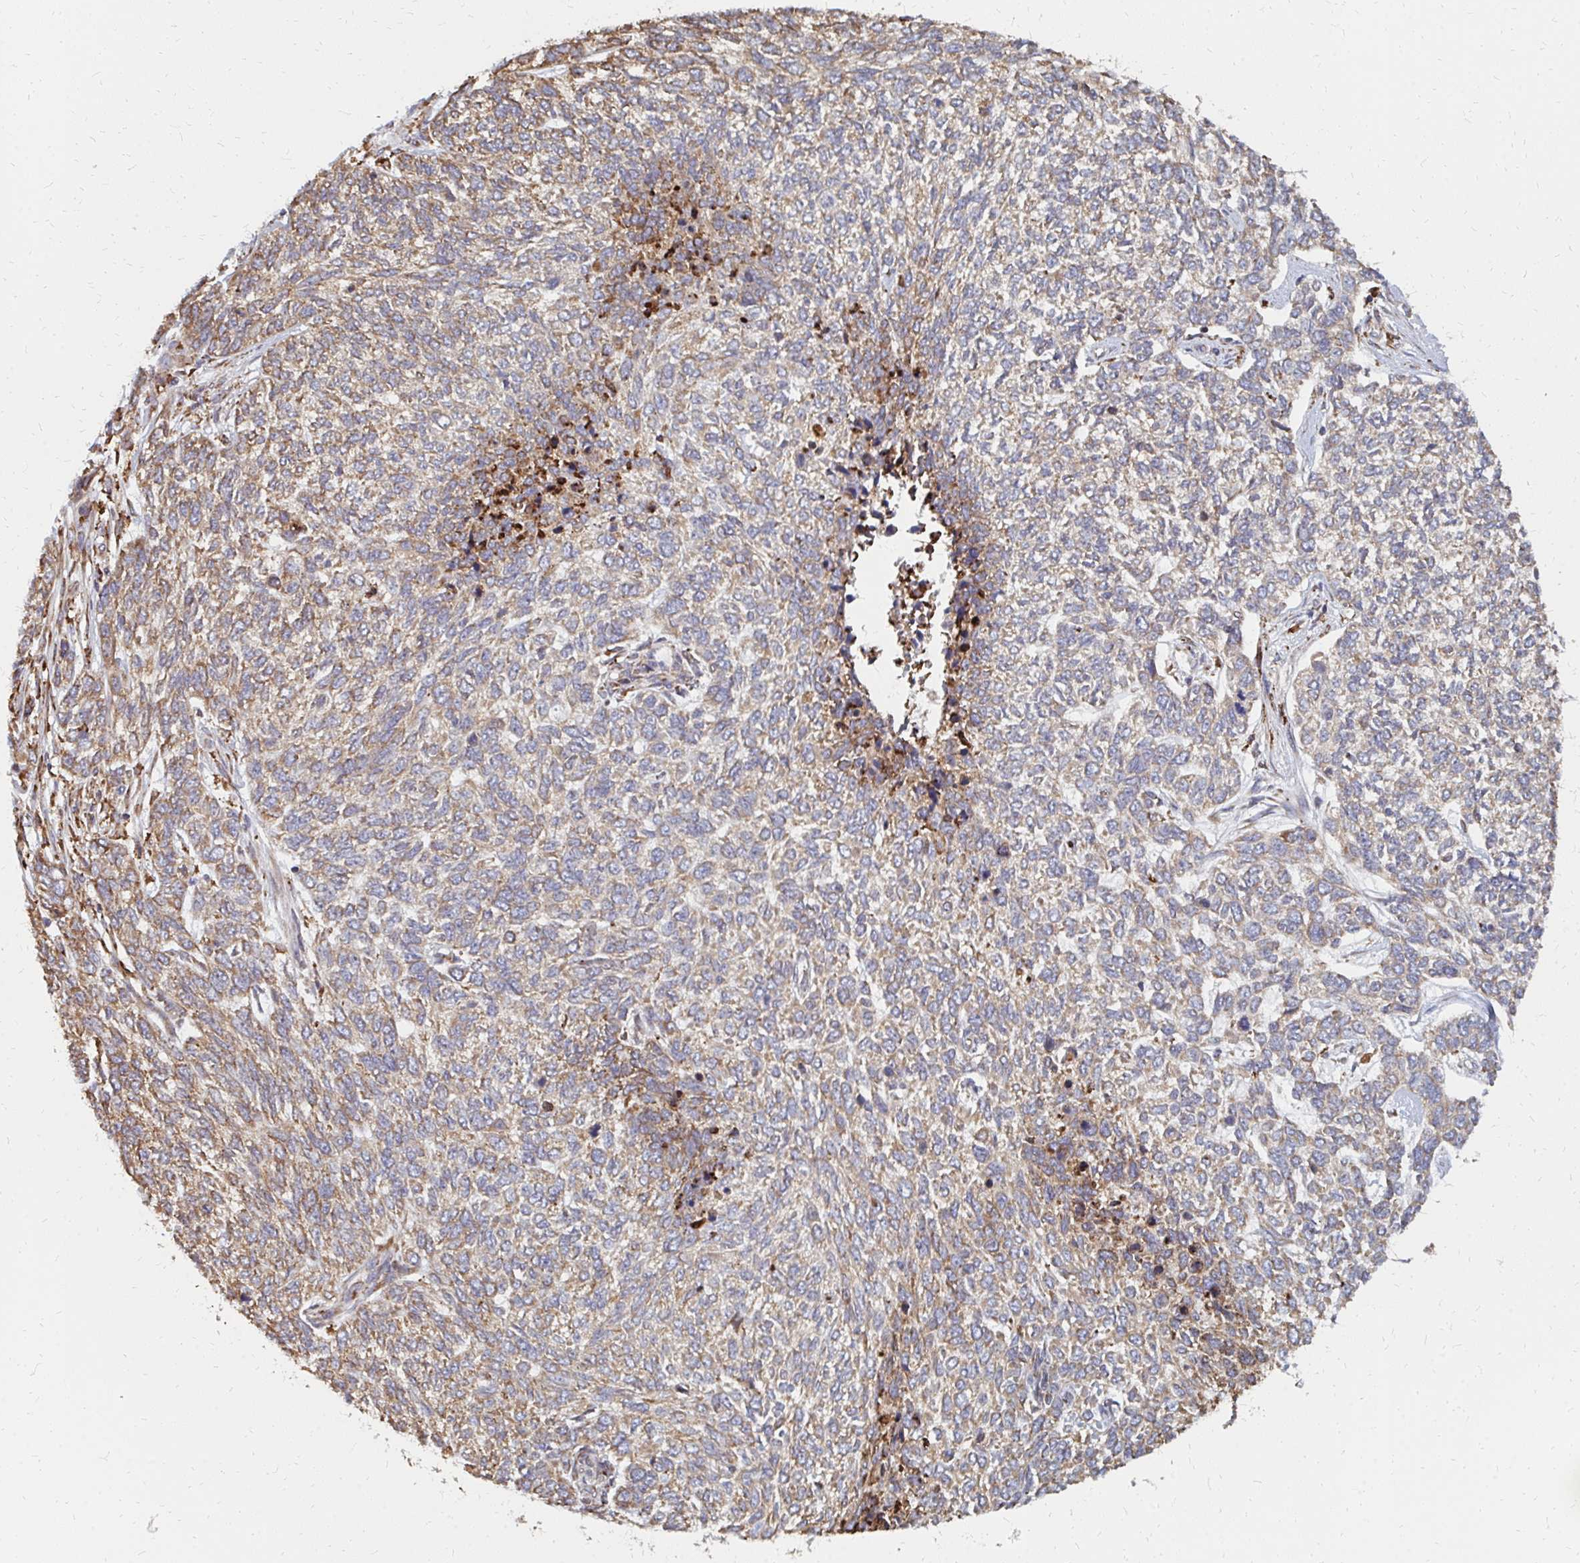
{"staining": {"intensity": "weak", "quantity": "25%-75%", "location": "cytoplasmic/membranous"}, "tissue": "skin cancer", "cell_type": "Tumor cells", "image_type": "cancer", "snomed": [{"axis": "morphology", "description": "Basal cell carcinoma"}, {"axis": "topography", "description": "Skin"}], "caption": "This is an image of IHC staining of basal cell carcinoma (skin), which shows weak staining in the cytoplasmic/membranous of tumor cells.", "gene": "PPP1R13L", "patient": {"sex": "female", "age": 65}}